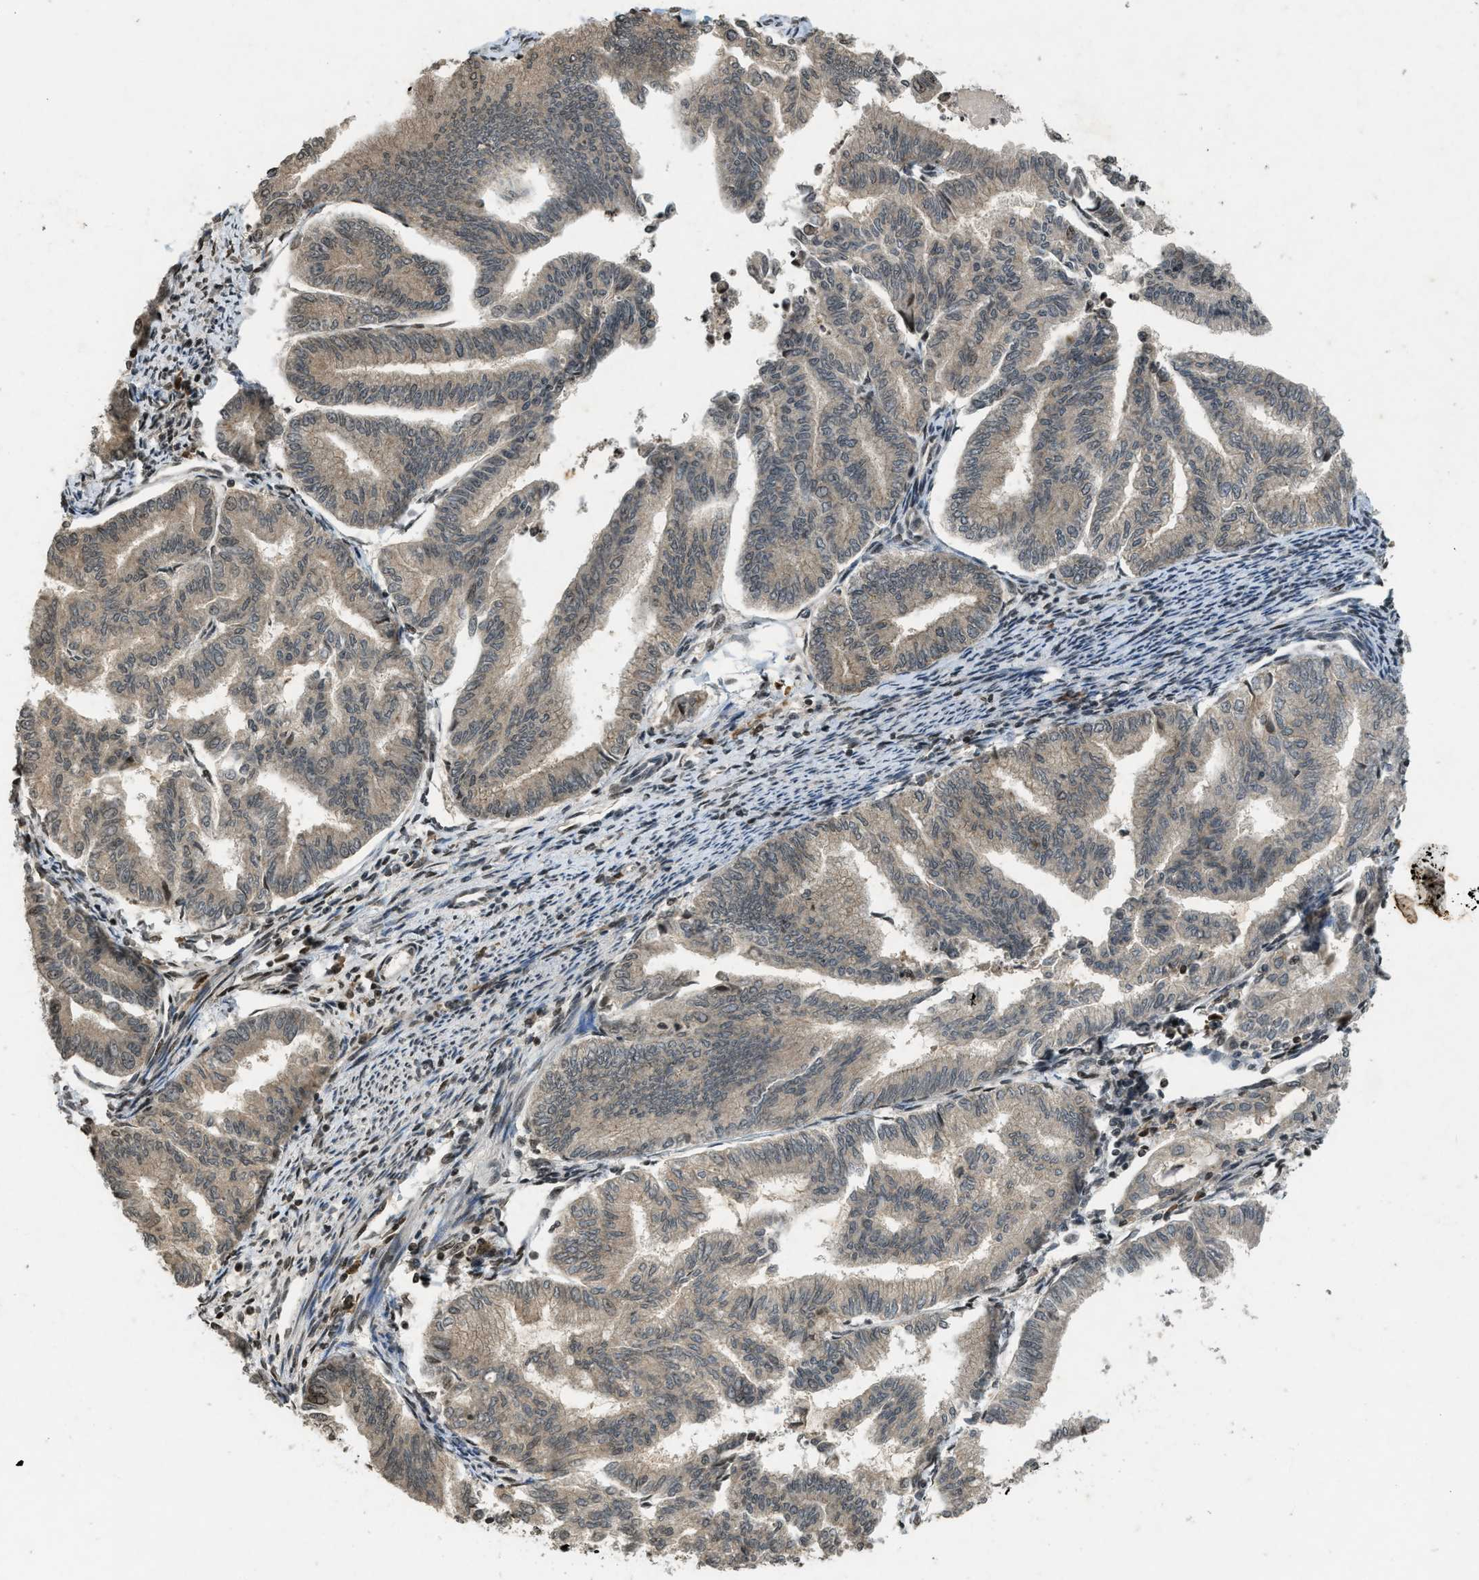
{"staining": {"intensity": "weak", "quantity": ">75%", "location": "cytoplasmic/membranous"}, "tissue": "endometrial cancer", "cell_type": "Tumor cells", "image_type": "cancer", "snomed": [{"axis": "morphology", "description": "Adenocarcinoma, NOS"}, {"axis": "topography", "description": "Endometrium"}], "caption": "Weak cytoplasmic/membranous expression is present in about >75% of tumor cells in endometrial cancer (adenocarcinoma). (brown staining indicates protein expression, while blue staining denotes nuclei).", "gene": "SIAH1", "patient": {"sex": "female", "age": 79}}